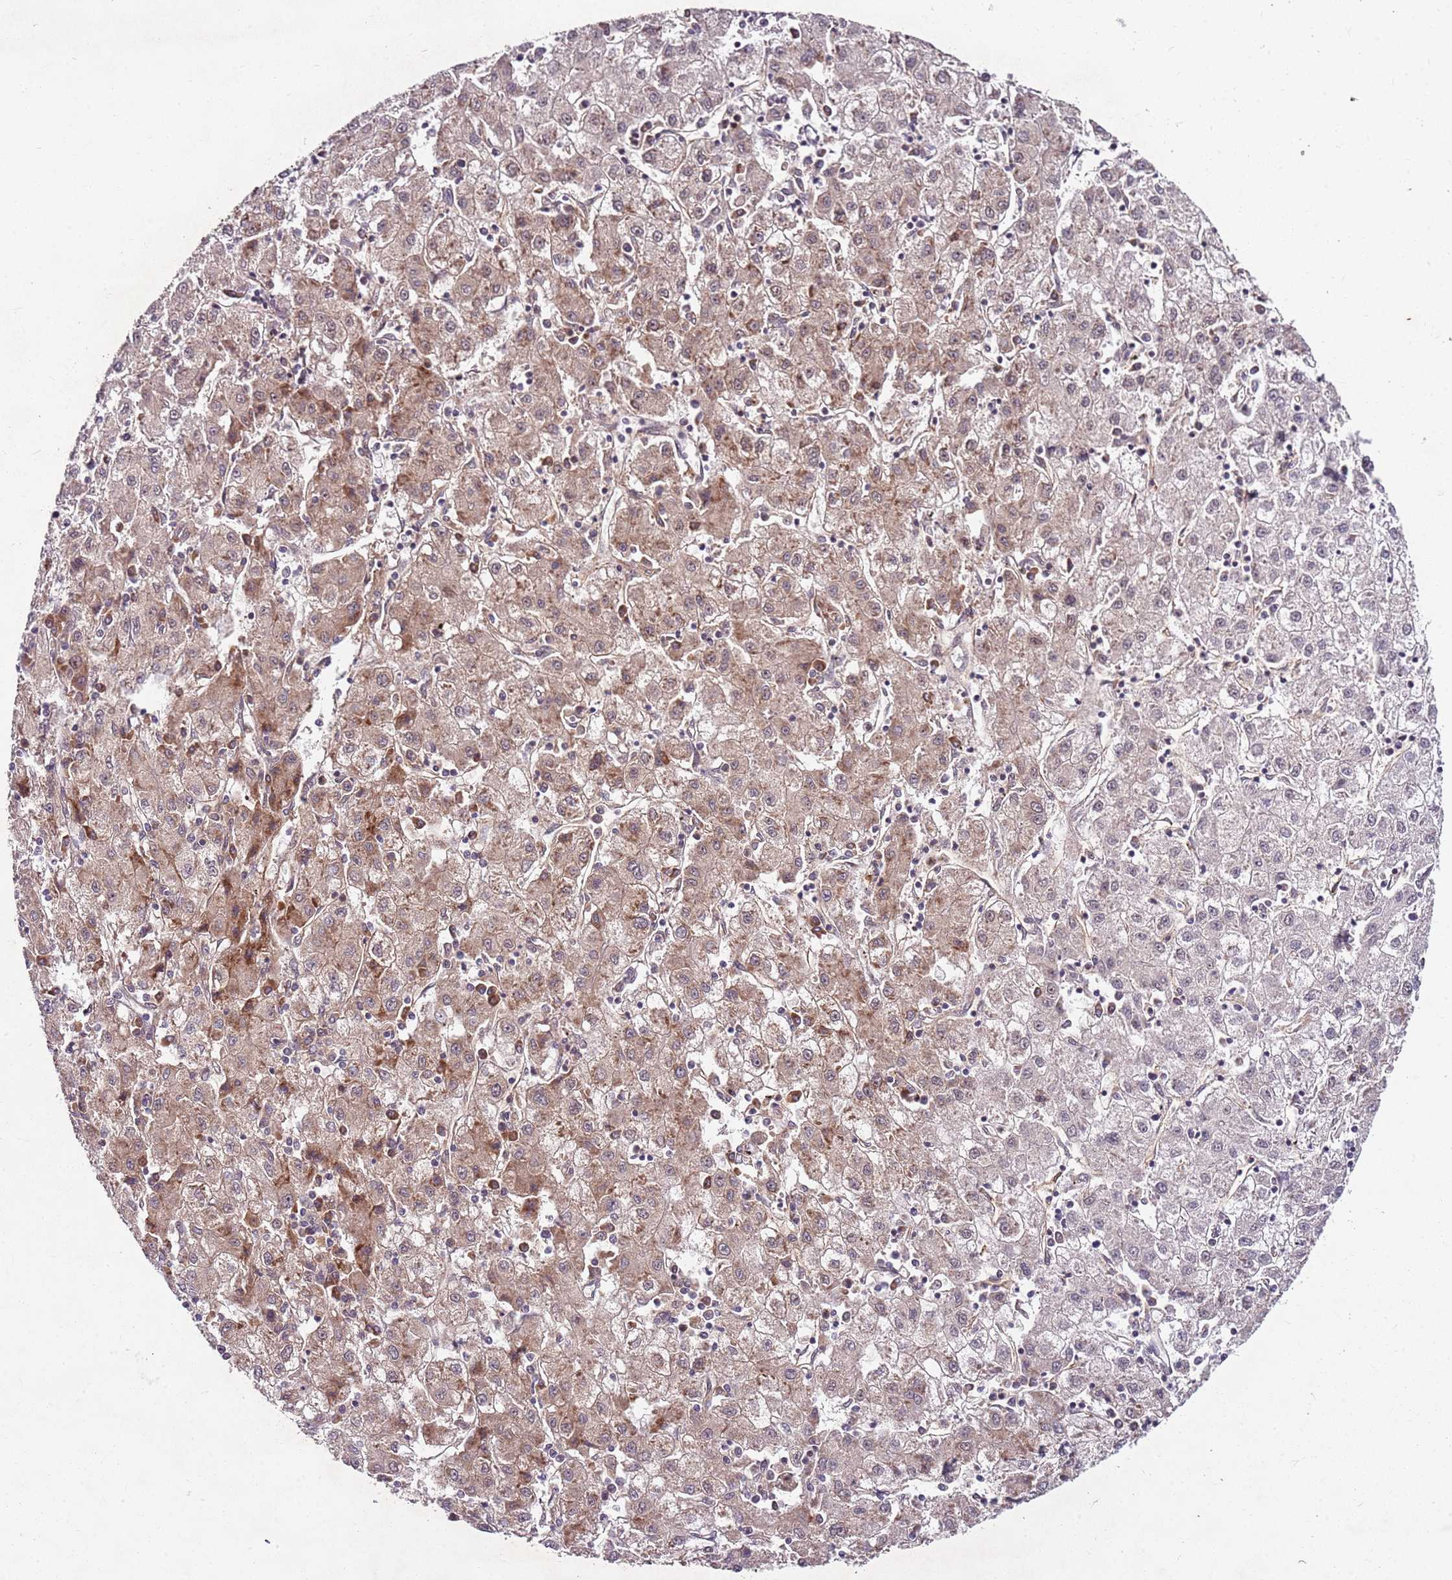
{"staining": {"intensity": "weak", "quantity": ">75%", "location": "cytoplasmic/membranous"}, "tissue": "liver cancer", "cell_type": "Tumor cells", "image_type": "cancer", "snomed": [{"axis": "morphology", "description": "Carcinoma, Hepatocellular, NOS"}, {"axis": "topography", "description": "Liver"}], "caption": "Immunohistochemical staining of human liver hepatocellular carcinoma exhibits low levels of weak cytoplasmic/membranous positivity in approximately >75% of tumor cells.", "gene": "FBXL22", "patient": {"sex": "male", "age": 72}}